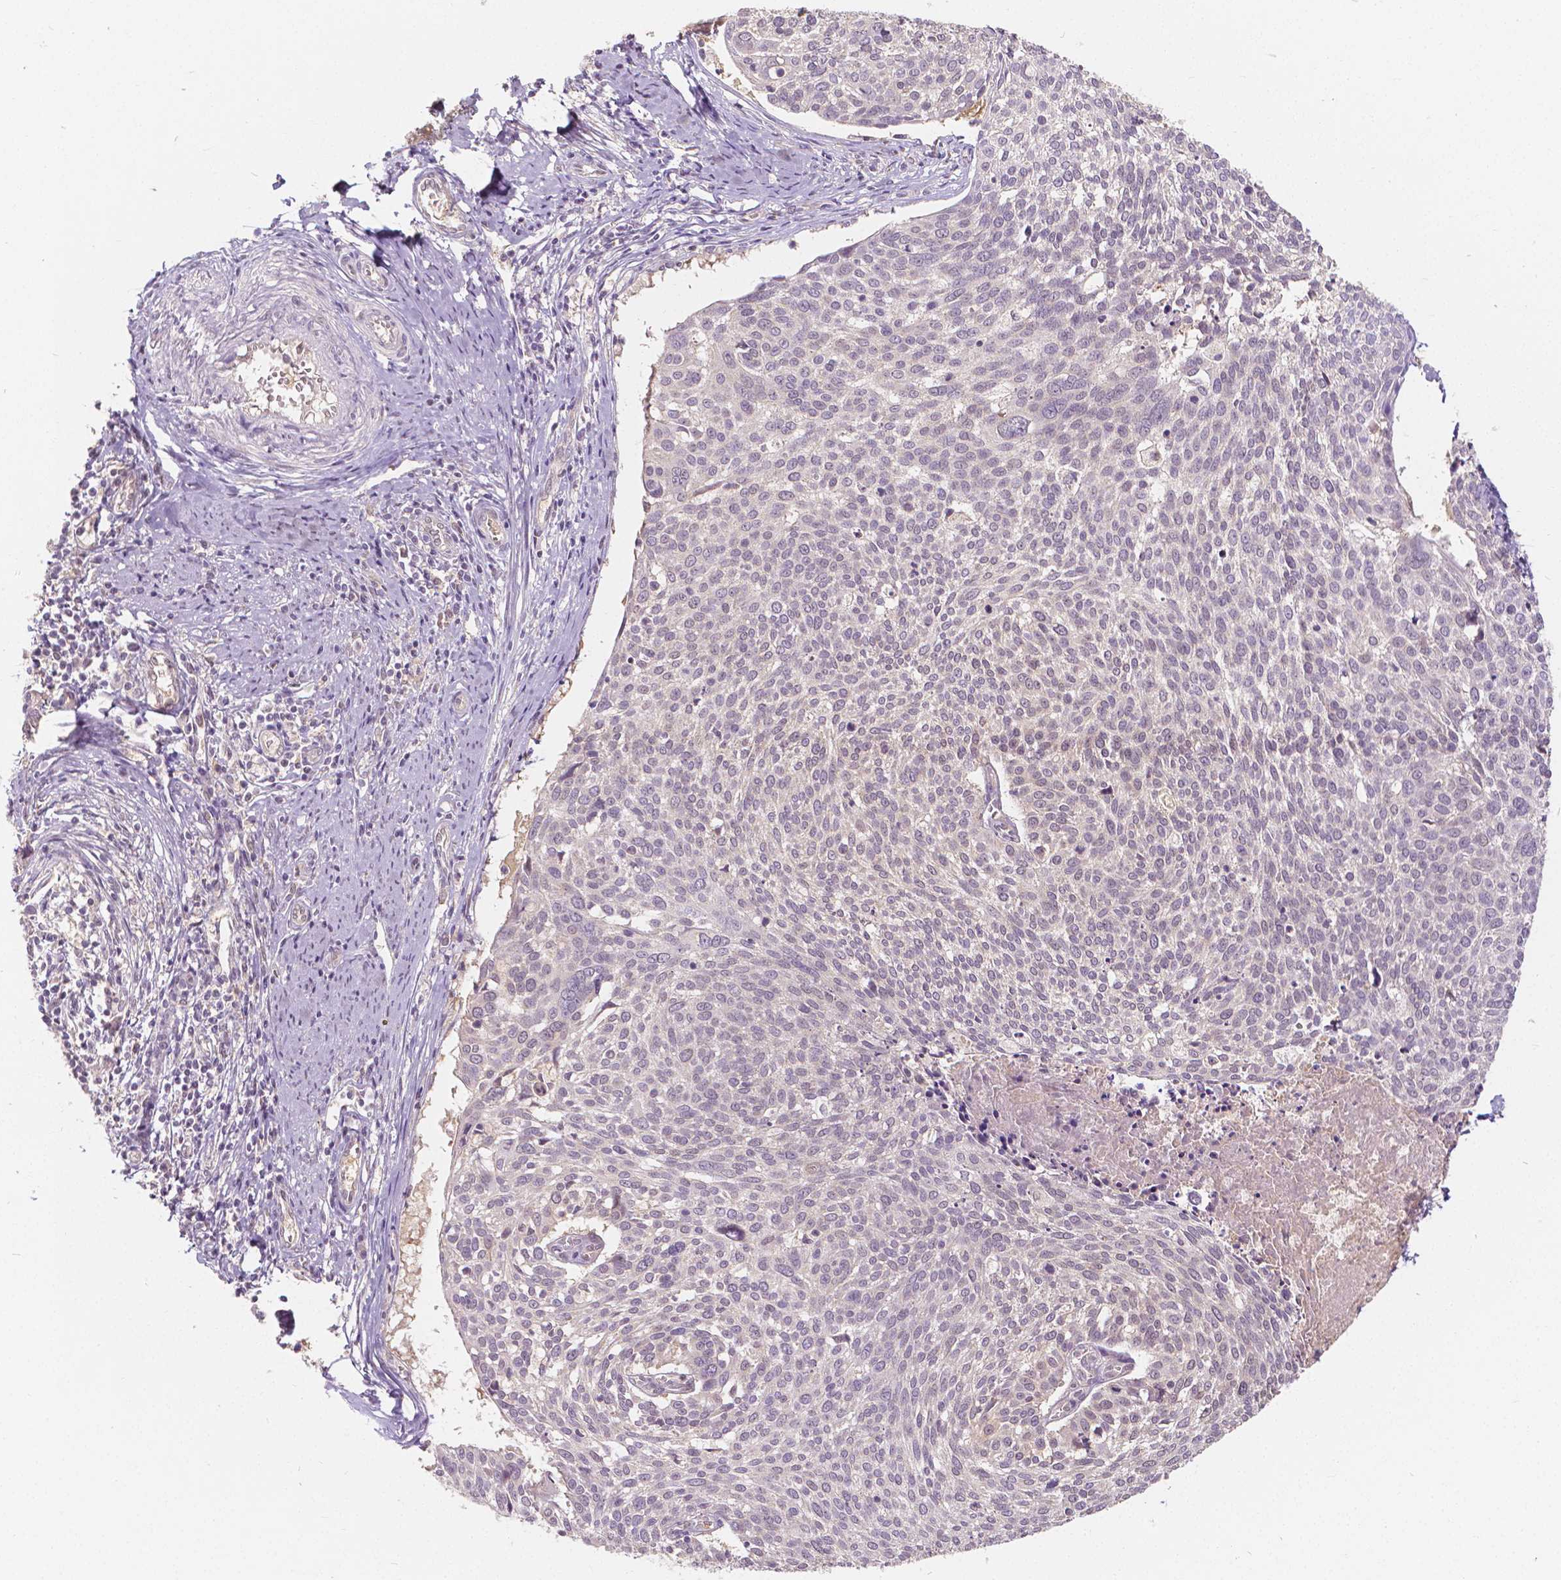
{"staining": {"intensity": "negative", "quantity": "none", "location": "none"}, "tissue": "cervical cancer", "cell_type": "Tumor cells", "image_type": "cancer", "snomed": [{"axis": "morphology", "description": "Squamous cell carcinoma, NOS"}, {"axis": "topography", "description": "Cervix"}], "caption": "Immunohistochemistry photomicrograph of cervical squamous cell carcinoma stained for a protein (brown), which demonstrates no positivity in tumor cells. (DAB (3,3'-diaminobenzidine) immunohistochemistry visualized using brightfield microscopy, high magnification).", "gene": "NAPRT", "patient": {"sex": "female", "age": 39}}